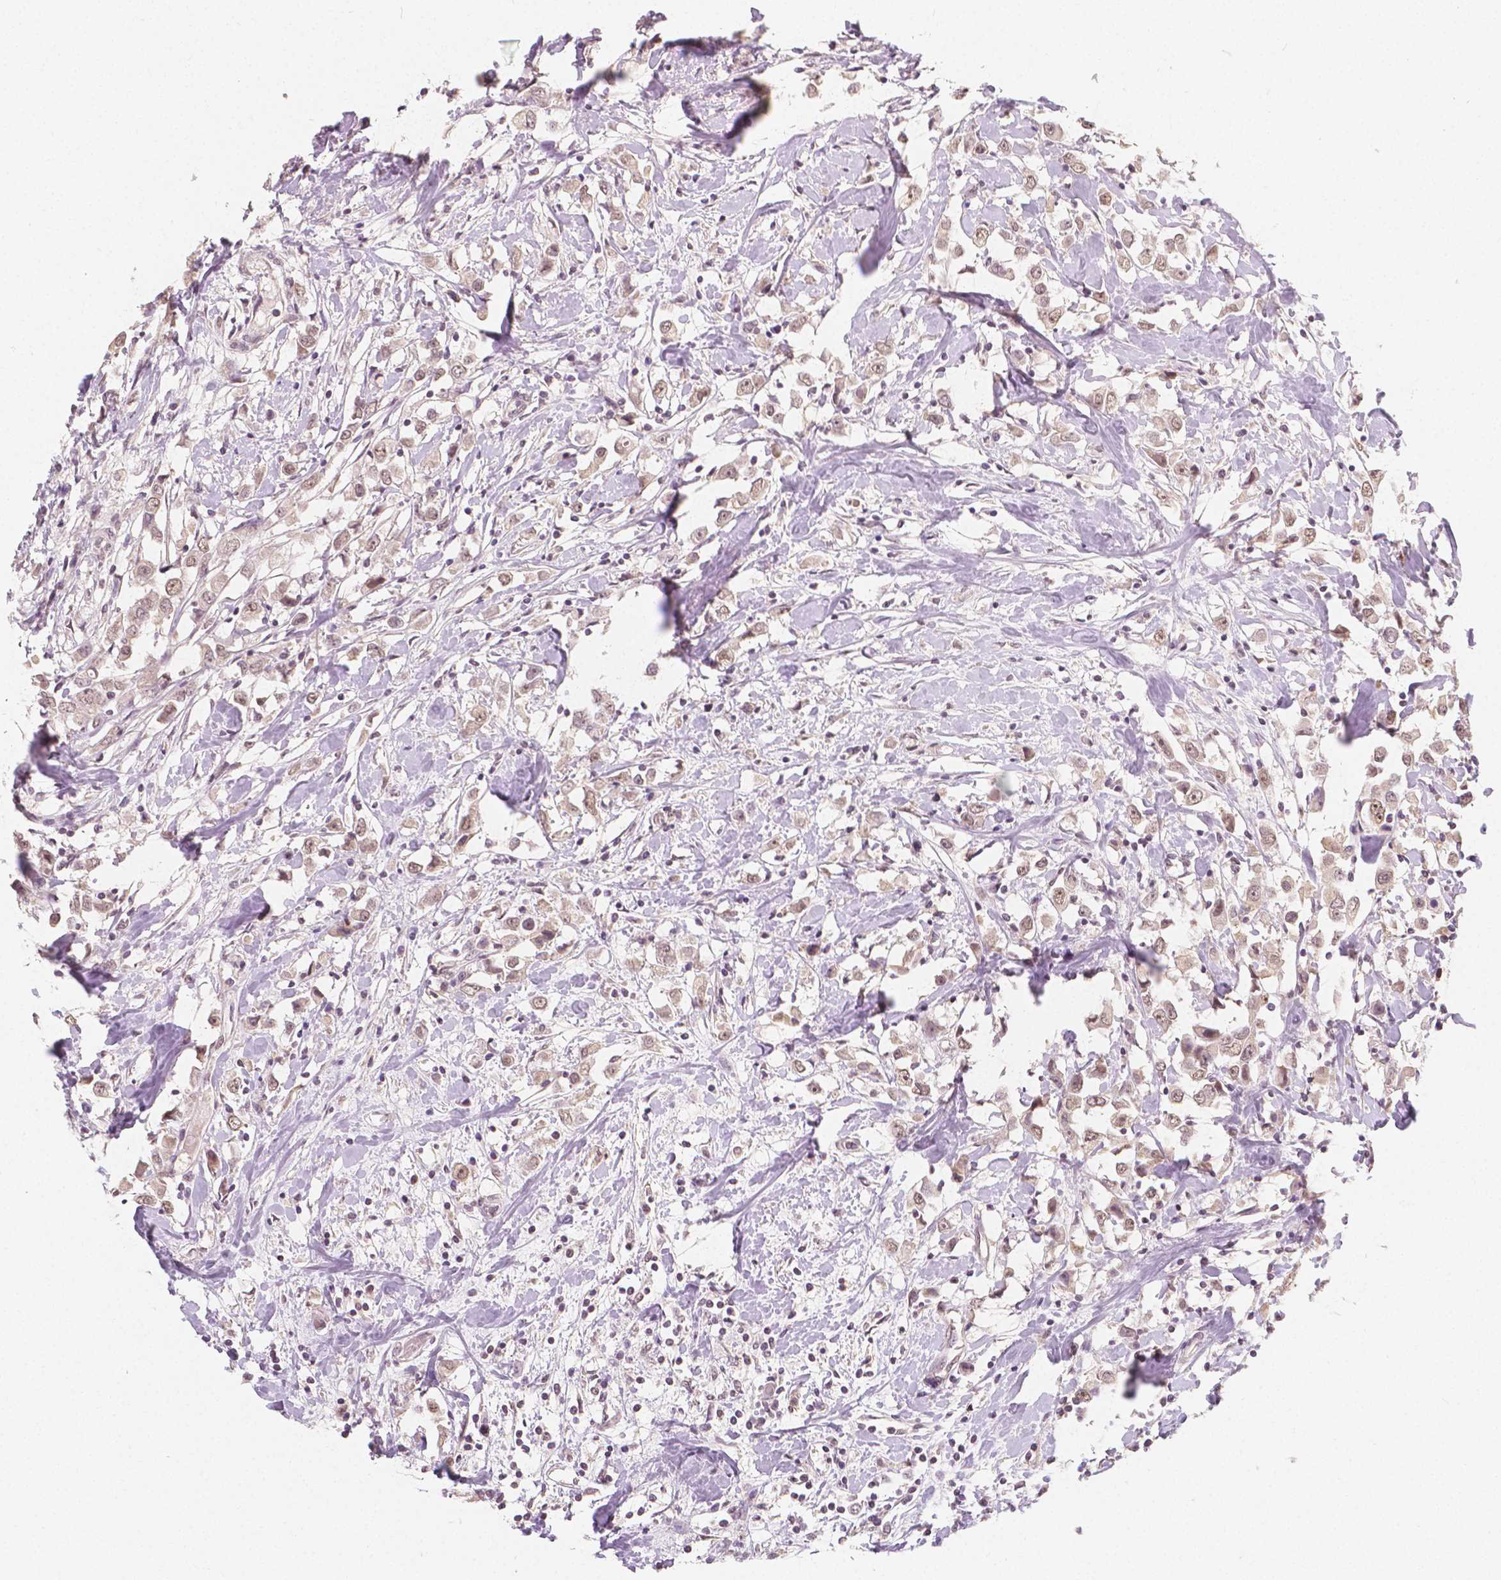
{"staining": {"intensity": "weak", "quantity": ">75%", "location": "cytoplasmic/membranous,nuclear"}, "tissue": "breast cancer", "cell_type": "Tumor cells", "image_type": "cancer", "snomed": [{"axis": "morphology", "description": "Duct carcinoma"}, {"axis": "topography", "description": "Breast"}], "caption": "Immunohistochemical staining of infiltrating ductal carcinoma (breast) demonstrates low levels of weak cytoplasmic/membranous and nuclear protein expression in about >75% of tumor cells.", "gene": "NOLC1", "patient": {"sex": "female", "age": 61}}